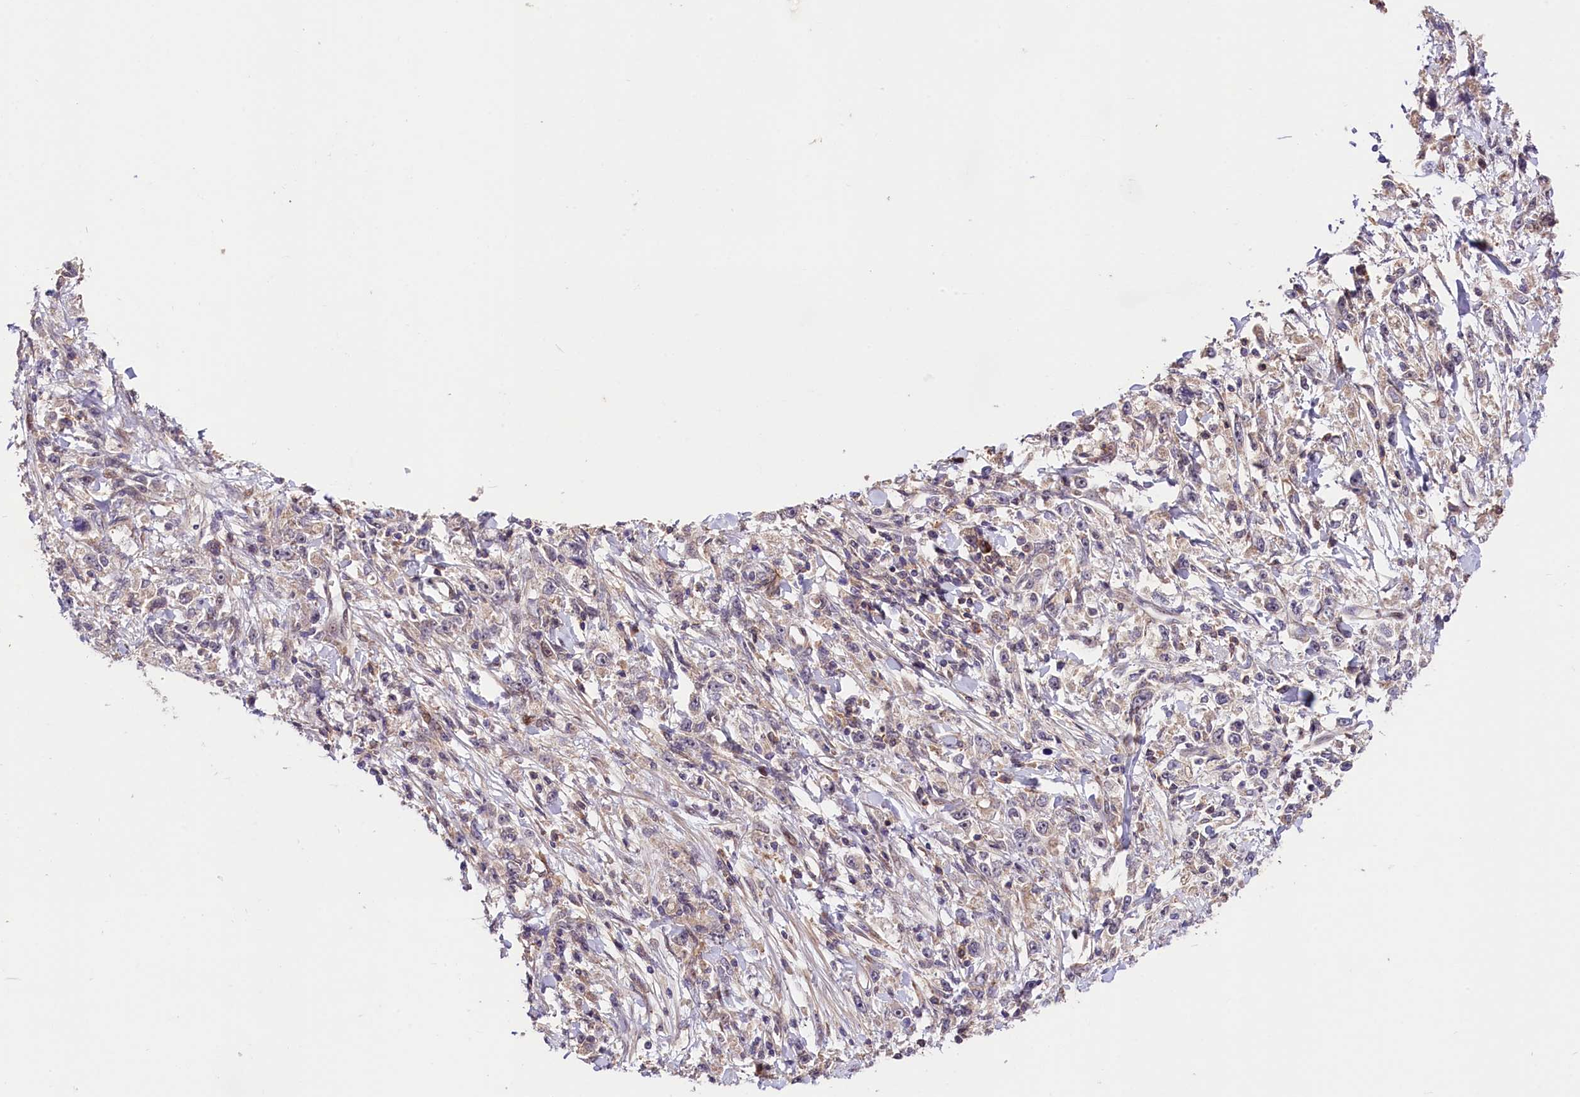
{"staining": {"intensity": "negative", "quantity": "none", "location": "none"}, "tissue": "stomach cancer", "cell_type": "Tumor cells", "image_type": "cancer", "snomed": [{"axis": "morphology", "description": "Adenocarcinoma, NOS"}, {"axis": "topography", "description": "Stomach"}], "caption": "Stomach adenocarcinoma was stained to show a protein in brown. There is no significant staining in tumor cells.", "gene": "CACNA1H", "patient": {"sex": "female", "age": 59}}